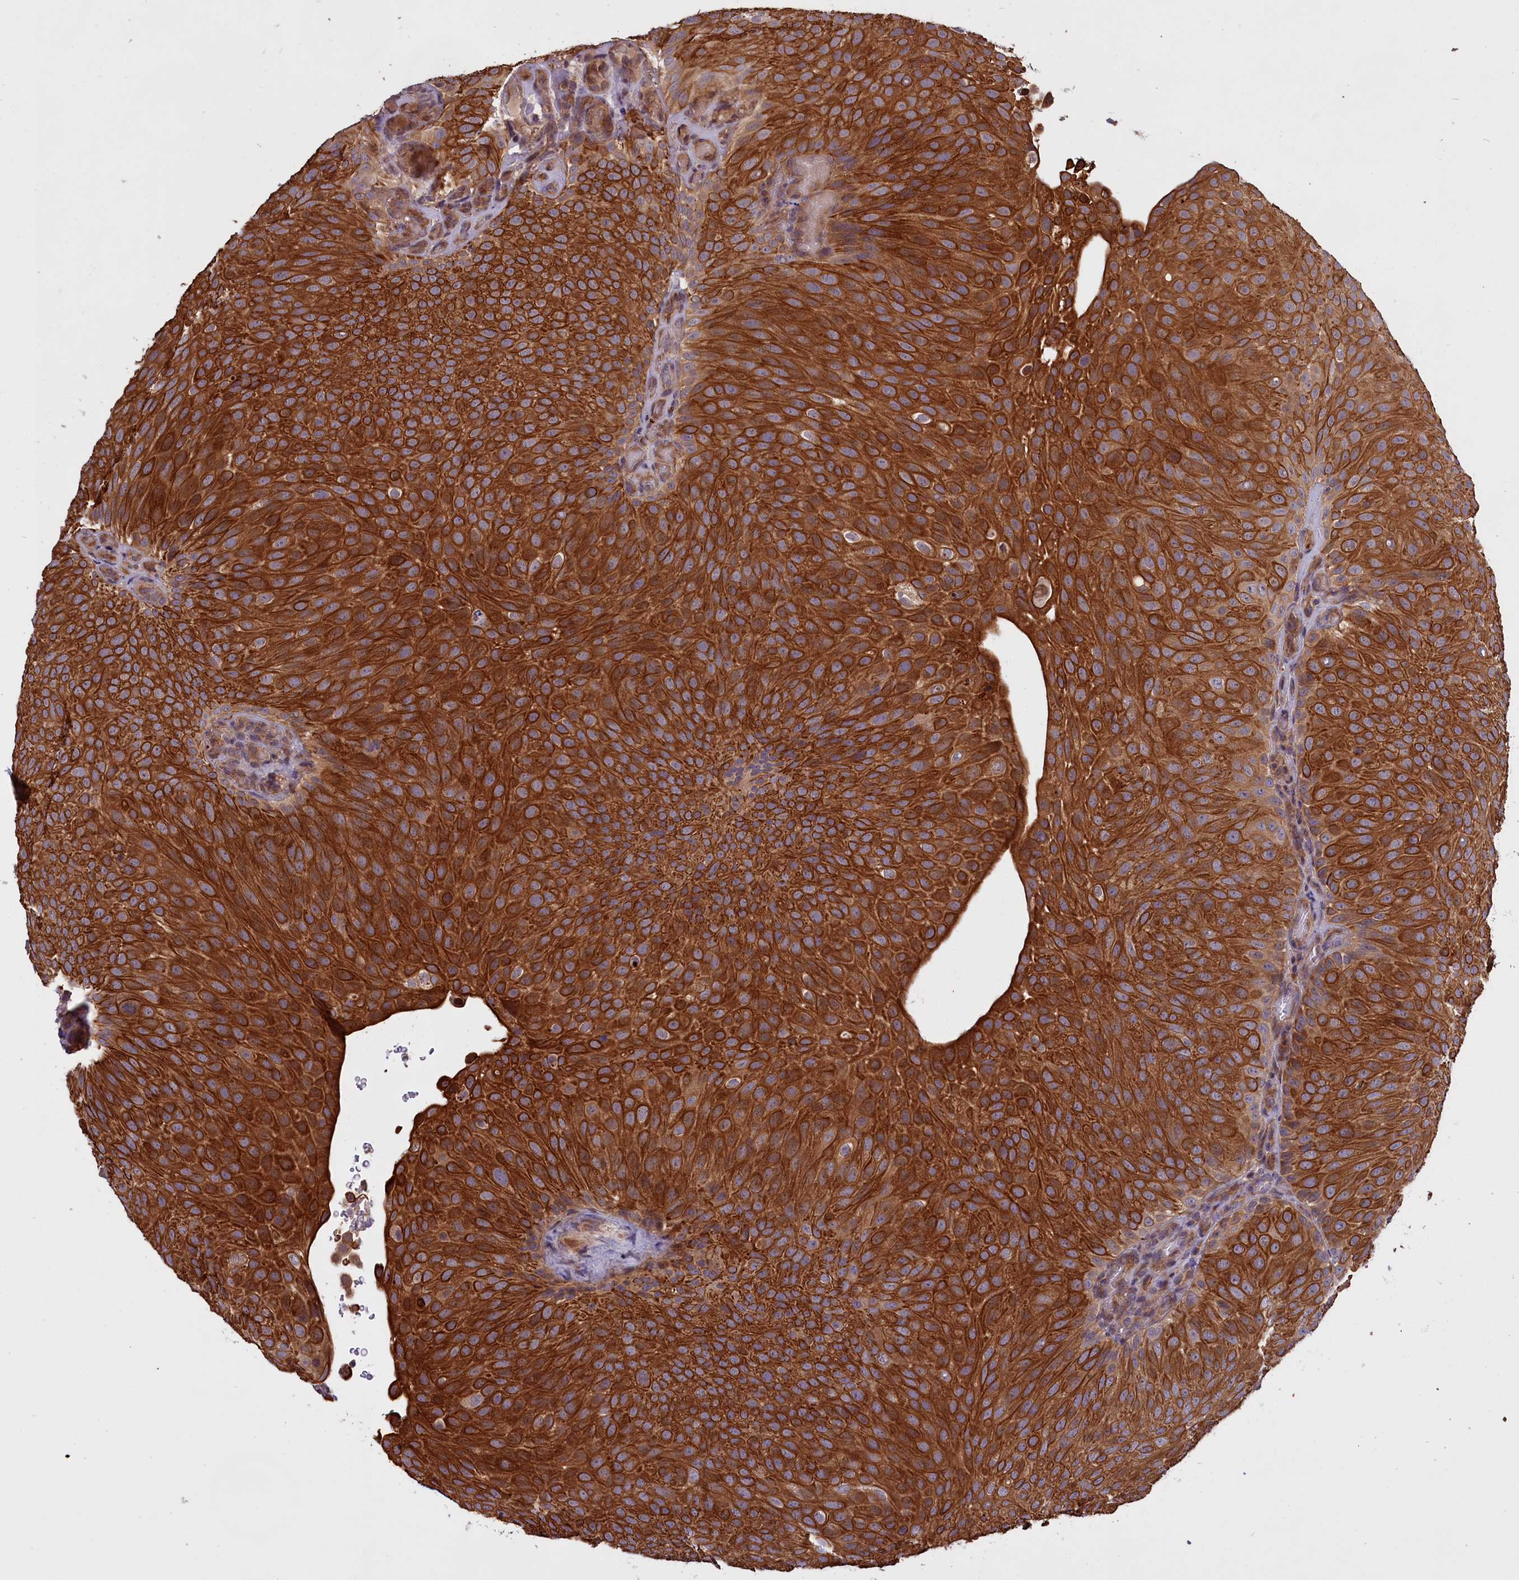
{"staining": {"intensity": "strong", "quantity": ">75%", "location": "cytoplasmic/membranous"}, "tissue": "urothelial cancer", "cell_type": "Tumor cells", "image_type": "cancer", "snomed": [{"axis": "morphology", "description": "Urothelial carcinoma, Low grade"}, {"axis": "topography", "description": "Urinary bladder"}], "caption": "Low-grade urothelial carcinoma stained with a protein marker shows strong staining in tumor cells.", "gene": "DENND1B", "patient": {"sex": "male", "age": 78}}